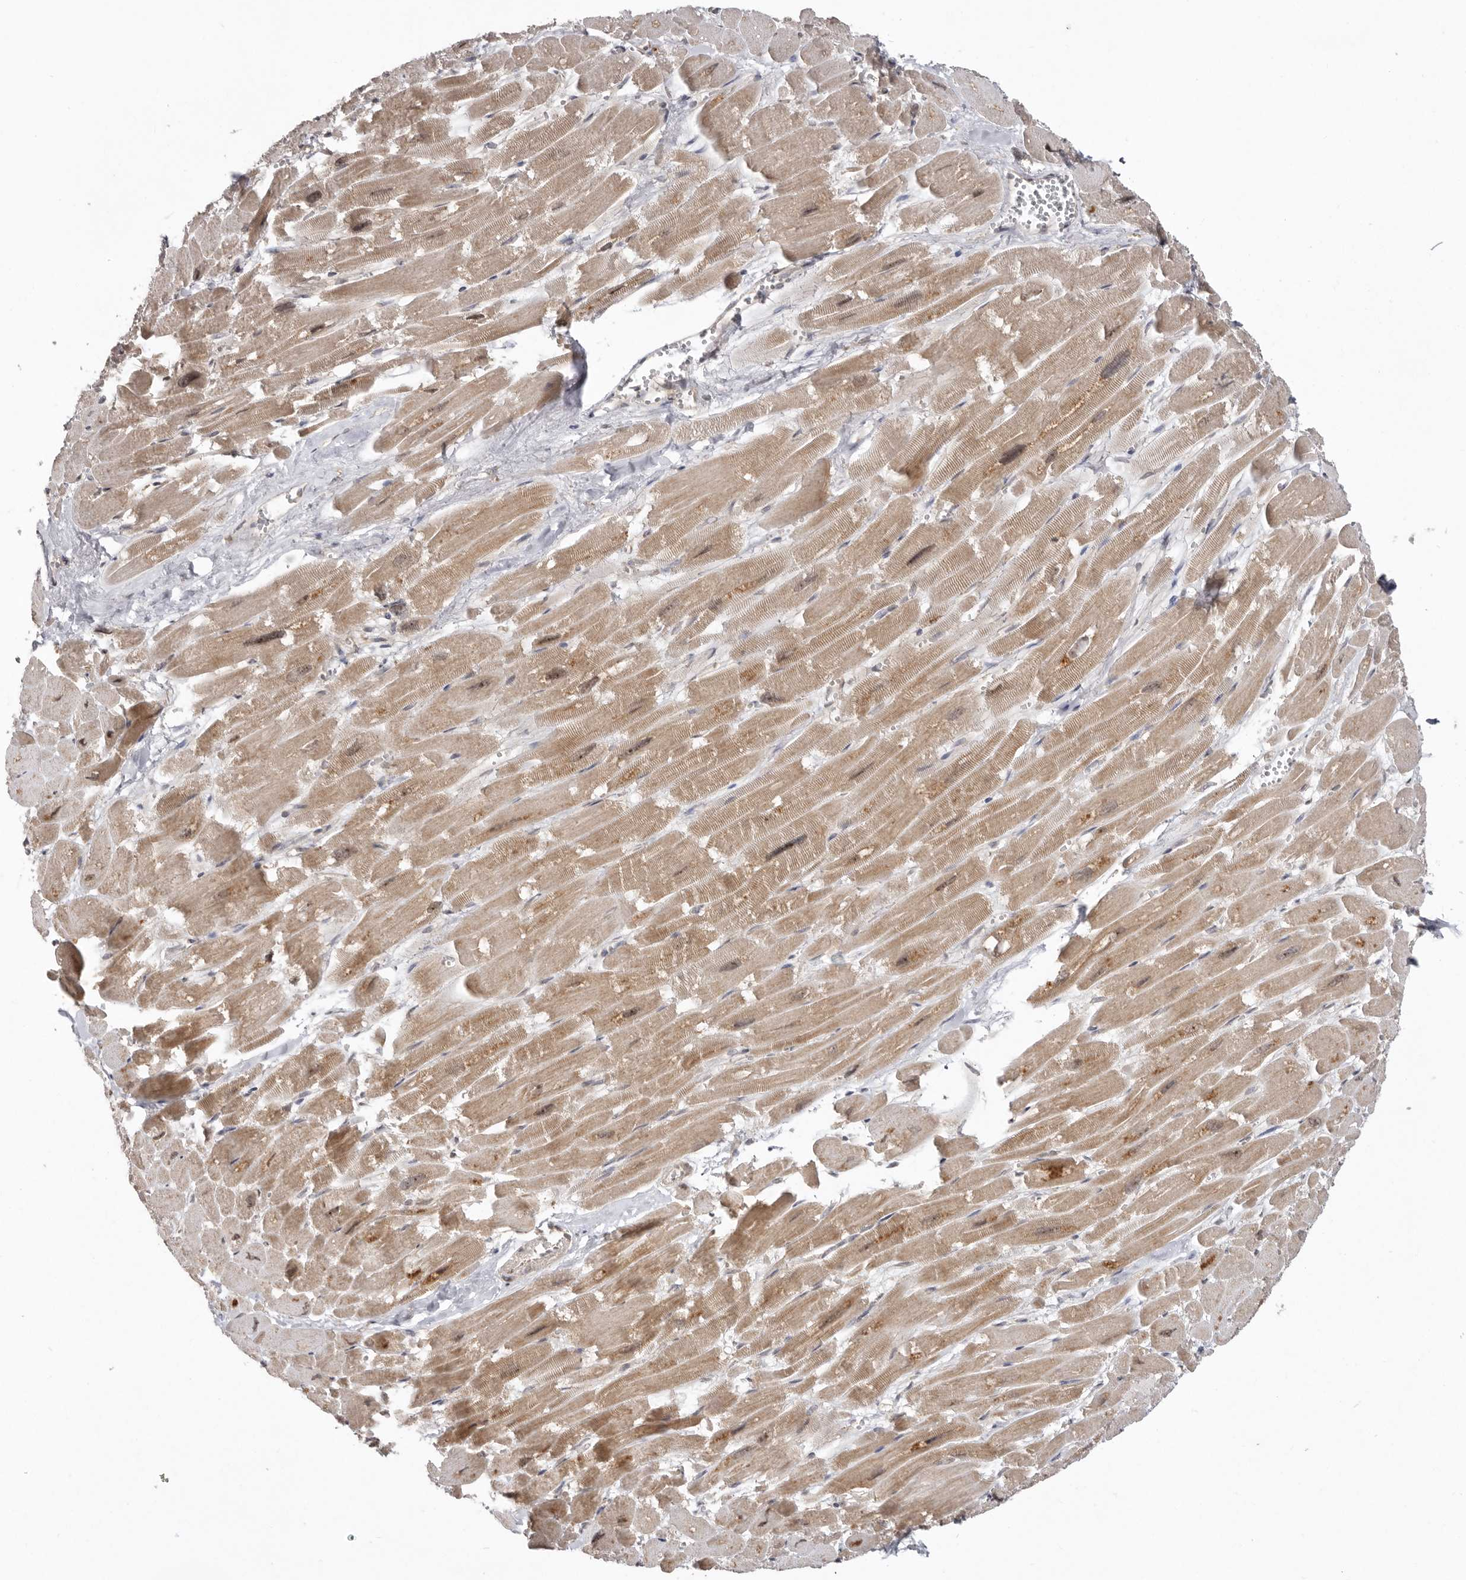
{"staining": {"intensity": "moderate", "quantity": ">75%", "location": "cytoplasmic/membranous"}, "tissue": "heart muscle", "cell_type": "Cardiomyocytes", "image_type": "normal", "snomed": [{"axis": "morphology", "description": "Normal tissue, NOS"}, {"axis": "topography", "description": "Heart"}], "caption": "Moderate cytoplasmic/membranous expression for a protein is present in about >75% of cardiomyocytes of unremarkable heart muscle using IHC.", "gene": "NSUN4", "patient": {"sex": "male", "age": 54}}